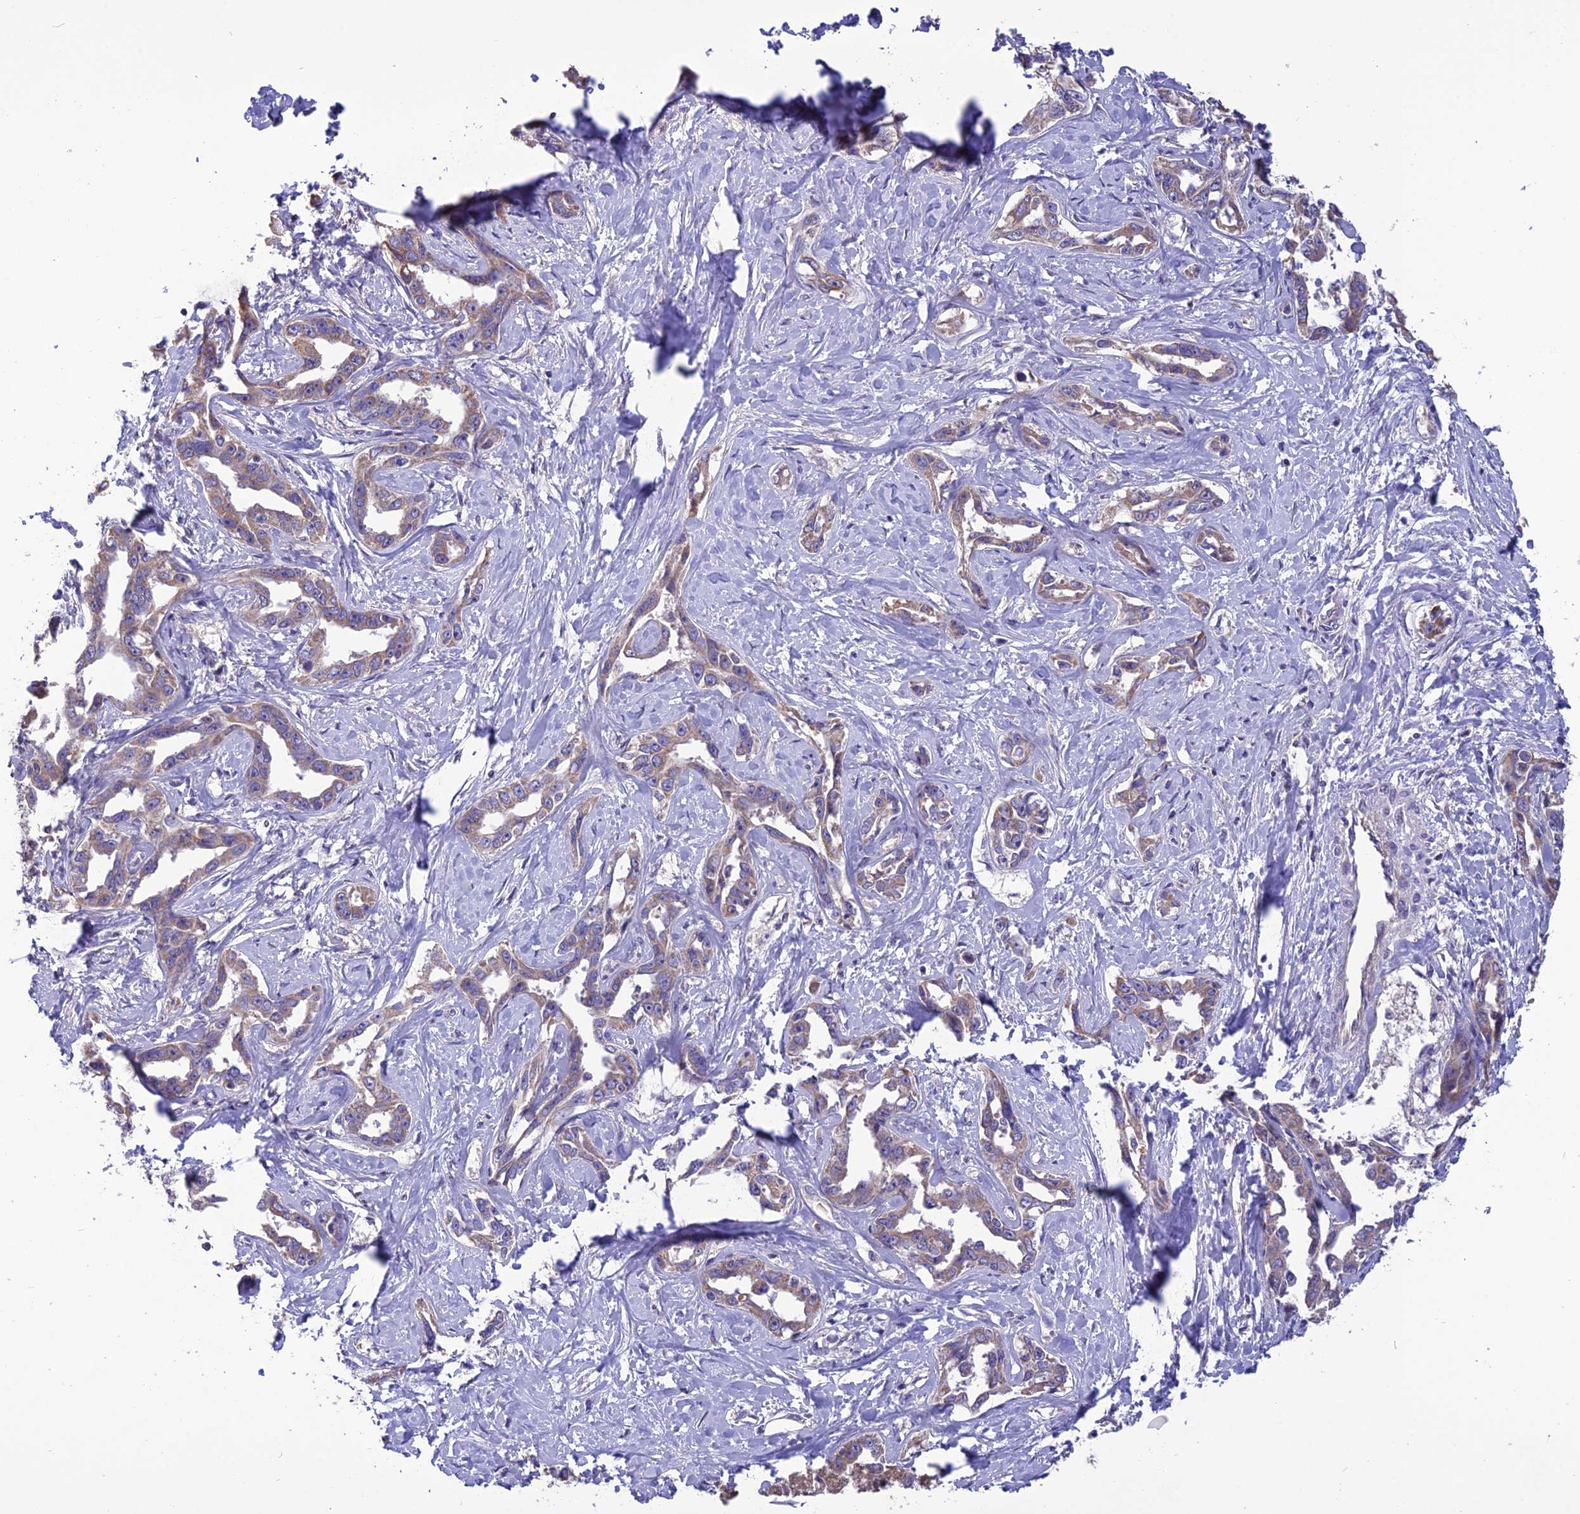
{"staining": {"intensity": "weak", "quantity": "25%-75%", "location": "cytoplasmic/membranous"}, "tissue": "liver cancer", "cell_type": "Tumor cells", "image_type": "cancer", "snomed": [{"axis": "morphology", "description": "Cholangiocarcinoma"}, {"axis": "topography", "description": "Liver"}], "caption": "Human liver cancer (cholangiocarcinoma) stained with a brown dye shows weak cytoplasmic/membranous positive positivity in about 25%-75% of tumor cells.", "gene": "PSMF1", "patient": {"sex": "male", "age": 59}}